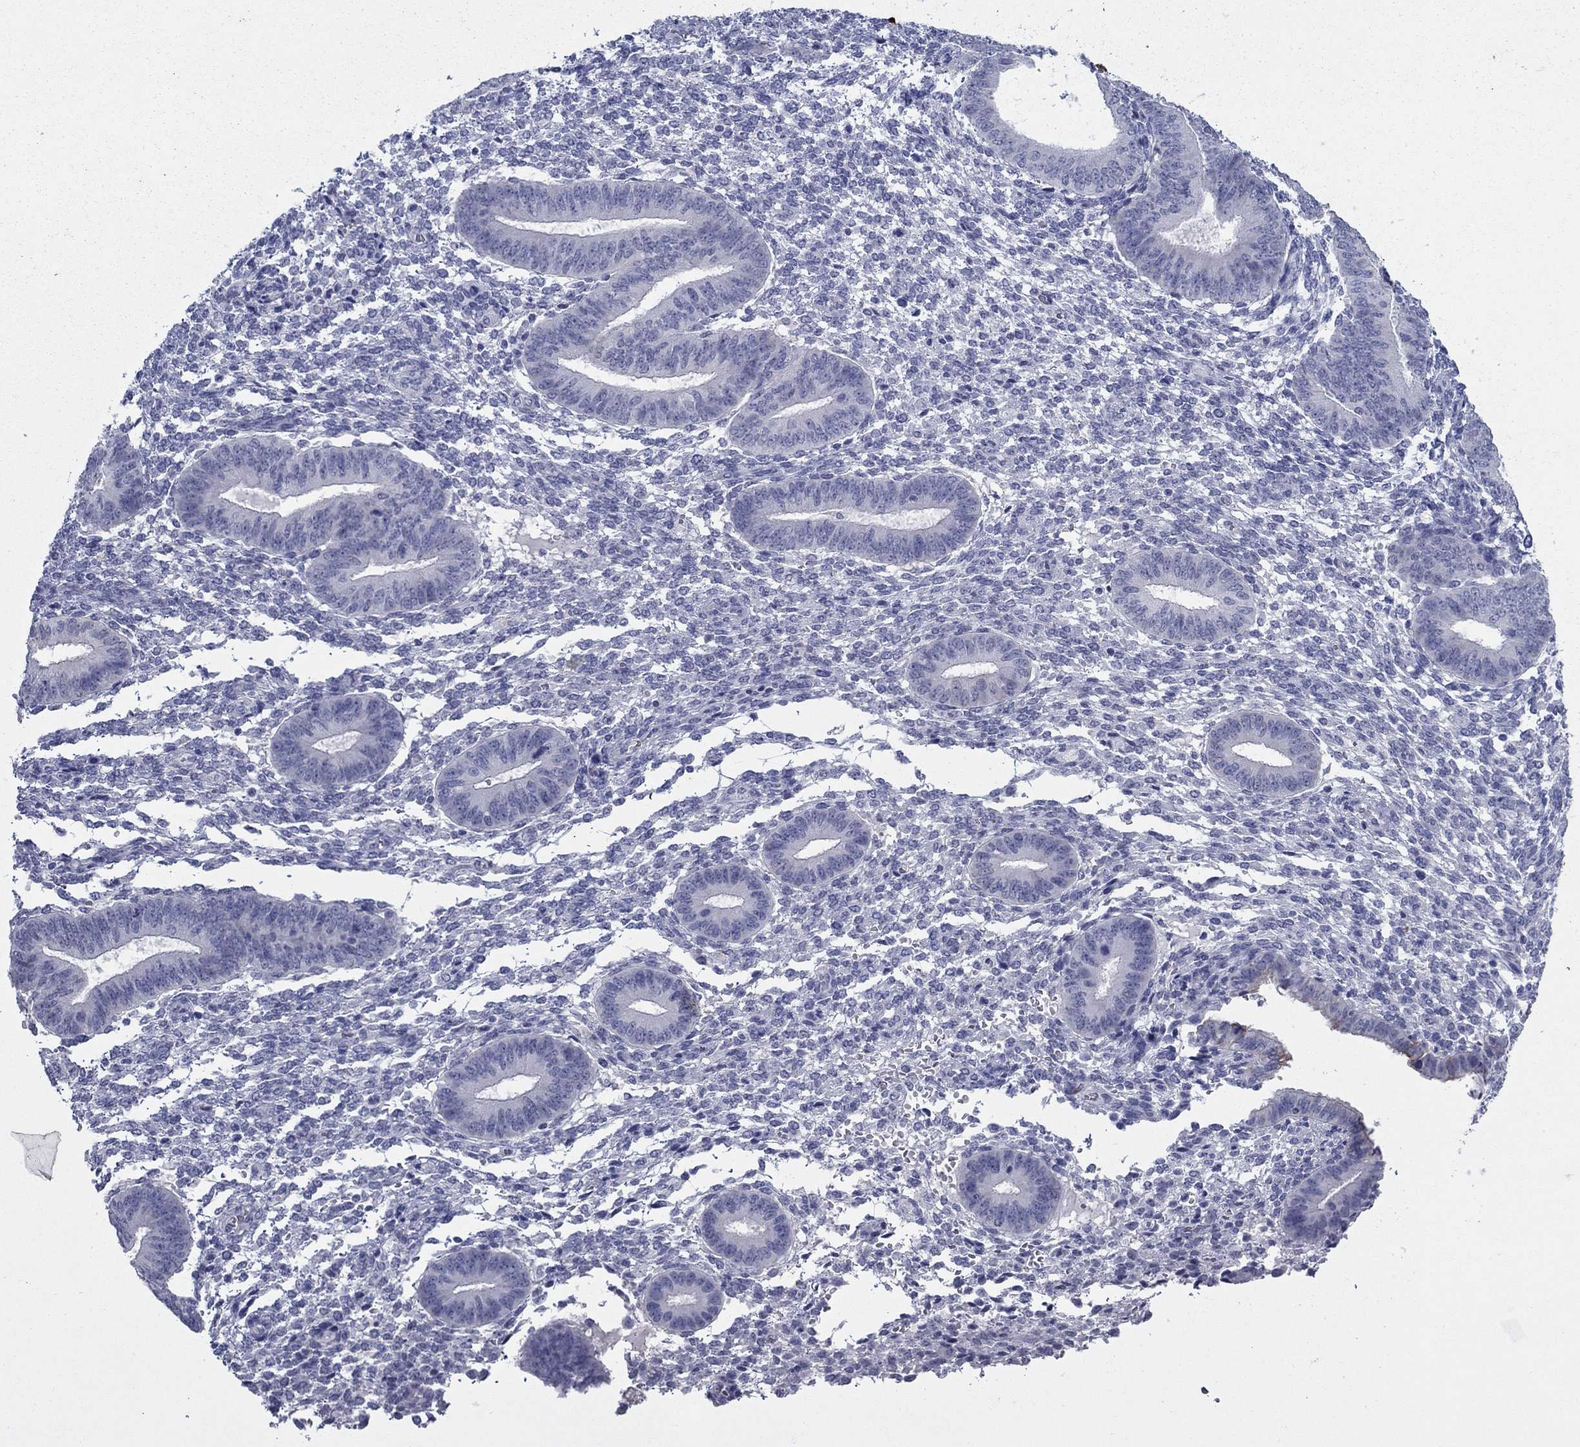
{"staining": {"intensity": "negative", "quantity": "none", "location": "none"}, "tissue": "endometrium", "cell_type": "Cells in endometrial stroma", "image_type": "normal", "snomed": [{"axis": "morphology", "description": "Normal tissue, NOS"}, {"axis": "topography", "description": "Endometrium"}], "caption": "Endometrium stained for a protein using immunohistochemistry (IHC) shows no positivity cells in endometrial stroma.", "gene": "KRT75", "patient": {"sex": "female", "age": 47}}